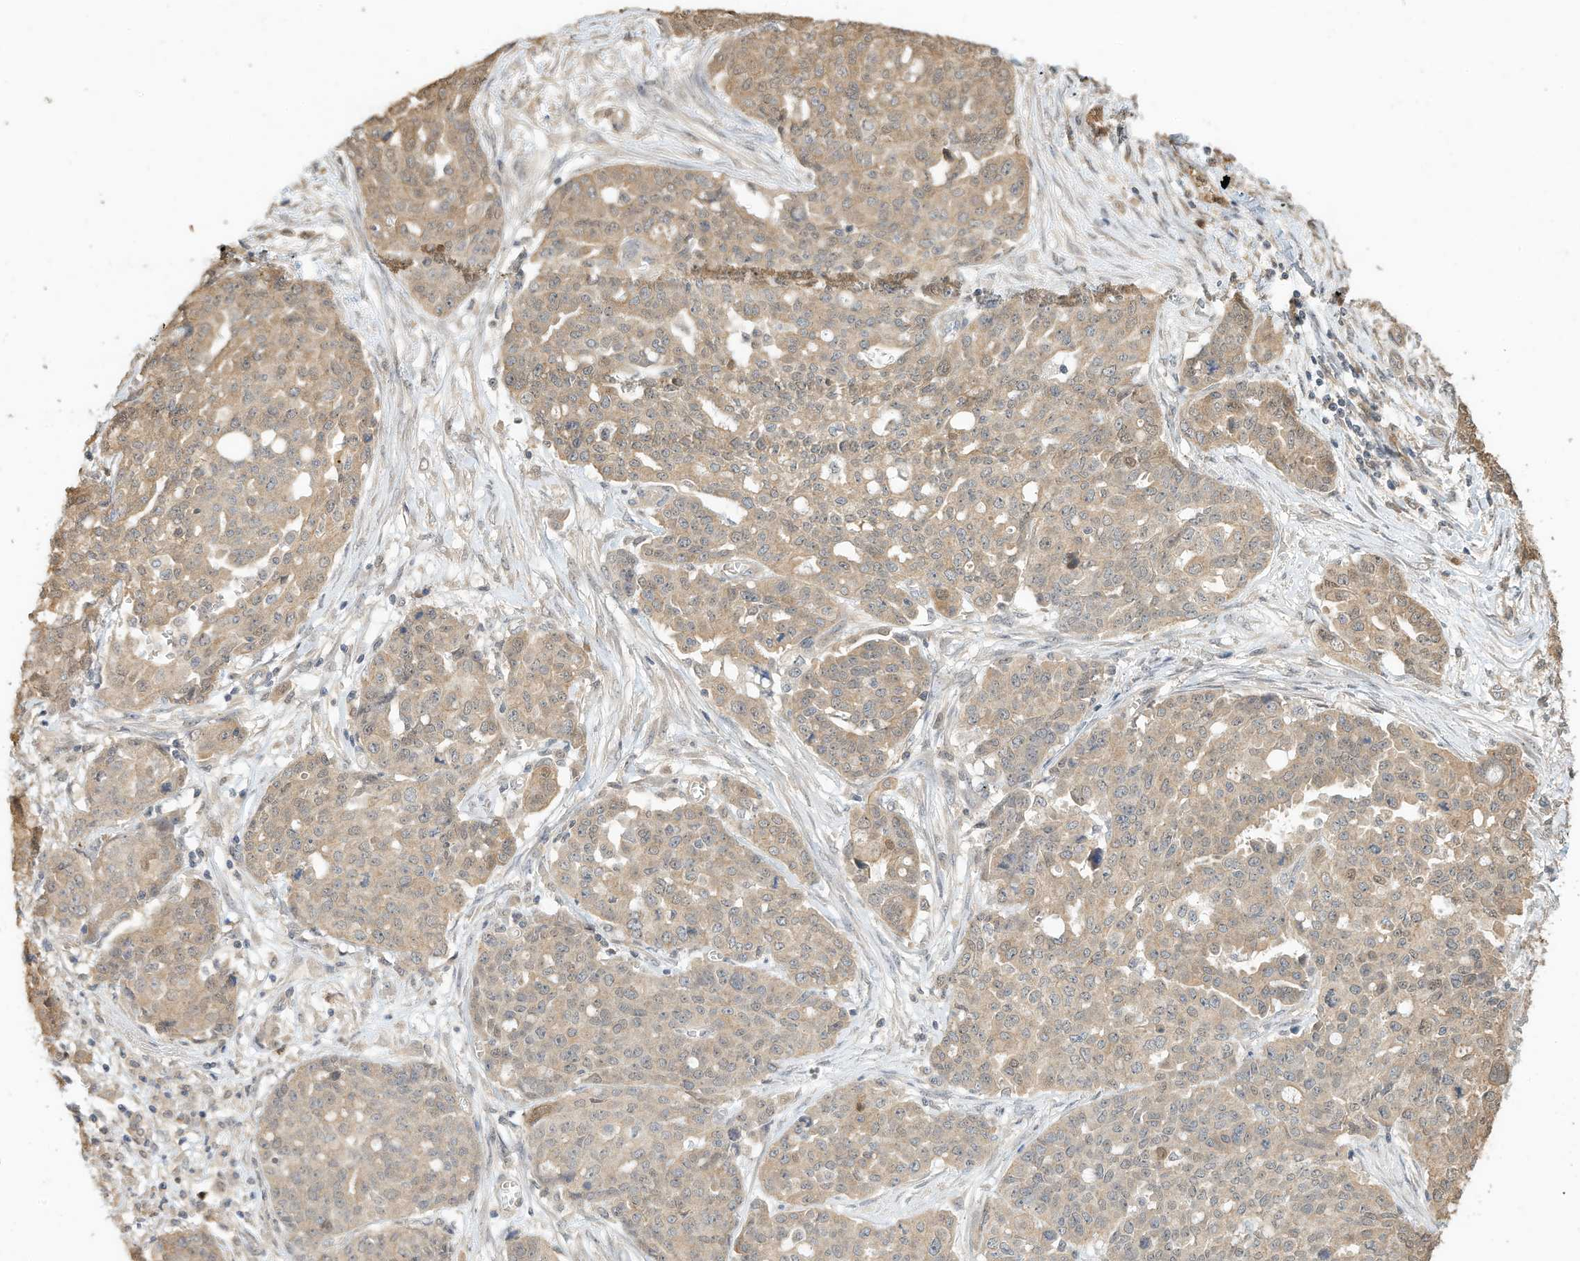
{"staining": {"intensity": "weak", "quantity": ">75%", "location": "cytoplasmic/membranous"}, "tissue": "ovarian cancer", "cell_type": "Tumor cells", "image_type": "cancer", "snomed": [{"axis": "morphology", "description": "Cystadenocarcinoma, serous, NOS"}, {"axis": "topography", "description": "Soft tissue"}, {"axis": "topography", "description": "Ovary"}], "caption": "Protein staining by immunohistochemistry (IHC) reveals weak cytoplasmic/membranous positivity in about >75% of tumor cells in ovarian cancer (serous cystadenocarcinoma). Nuclei are stained in blue.", "gene": "OFD1", "patient": {"sex": "female", "age": 57}}